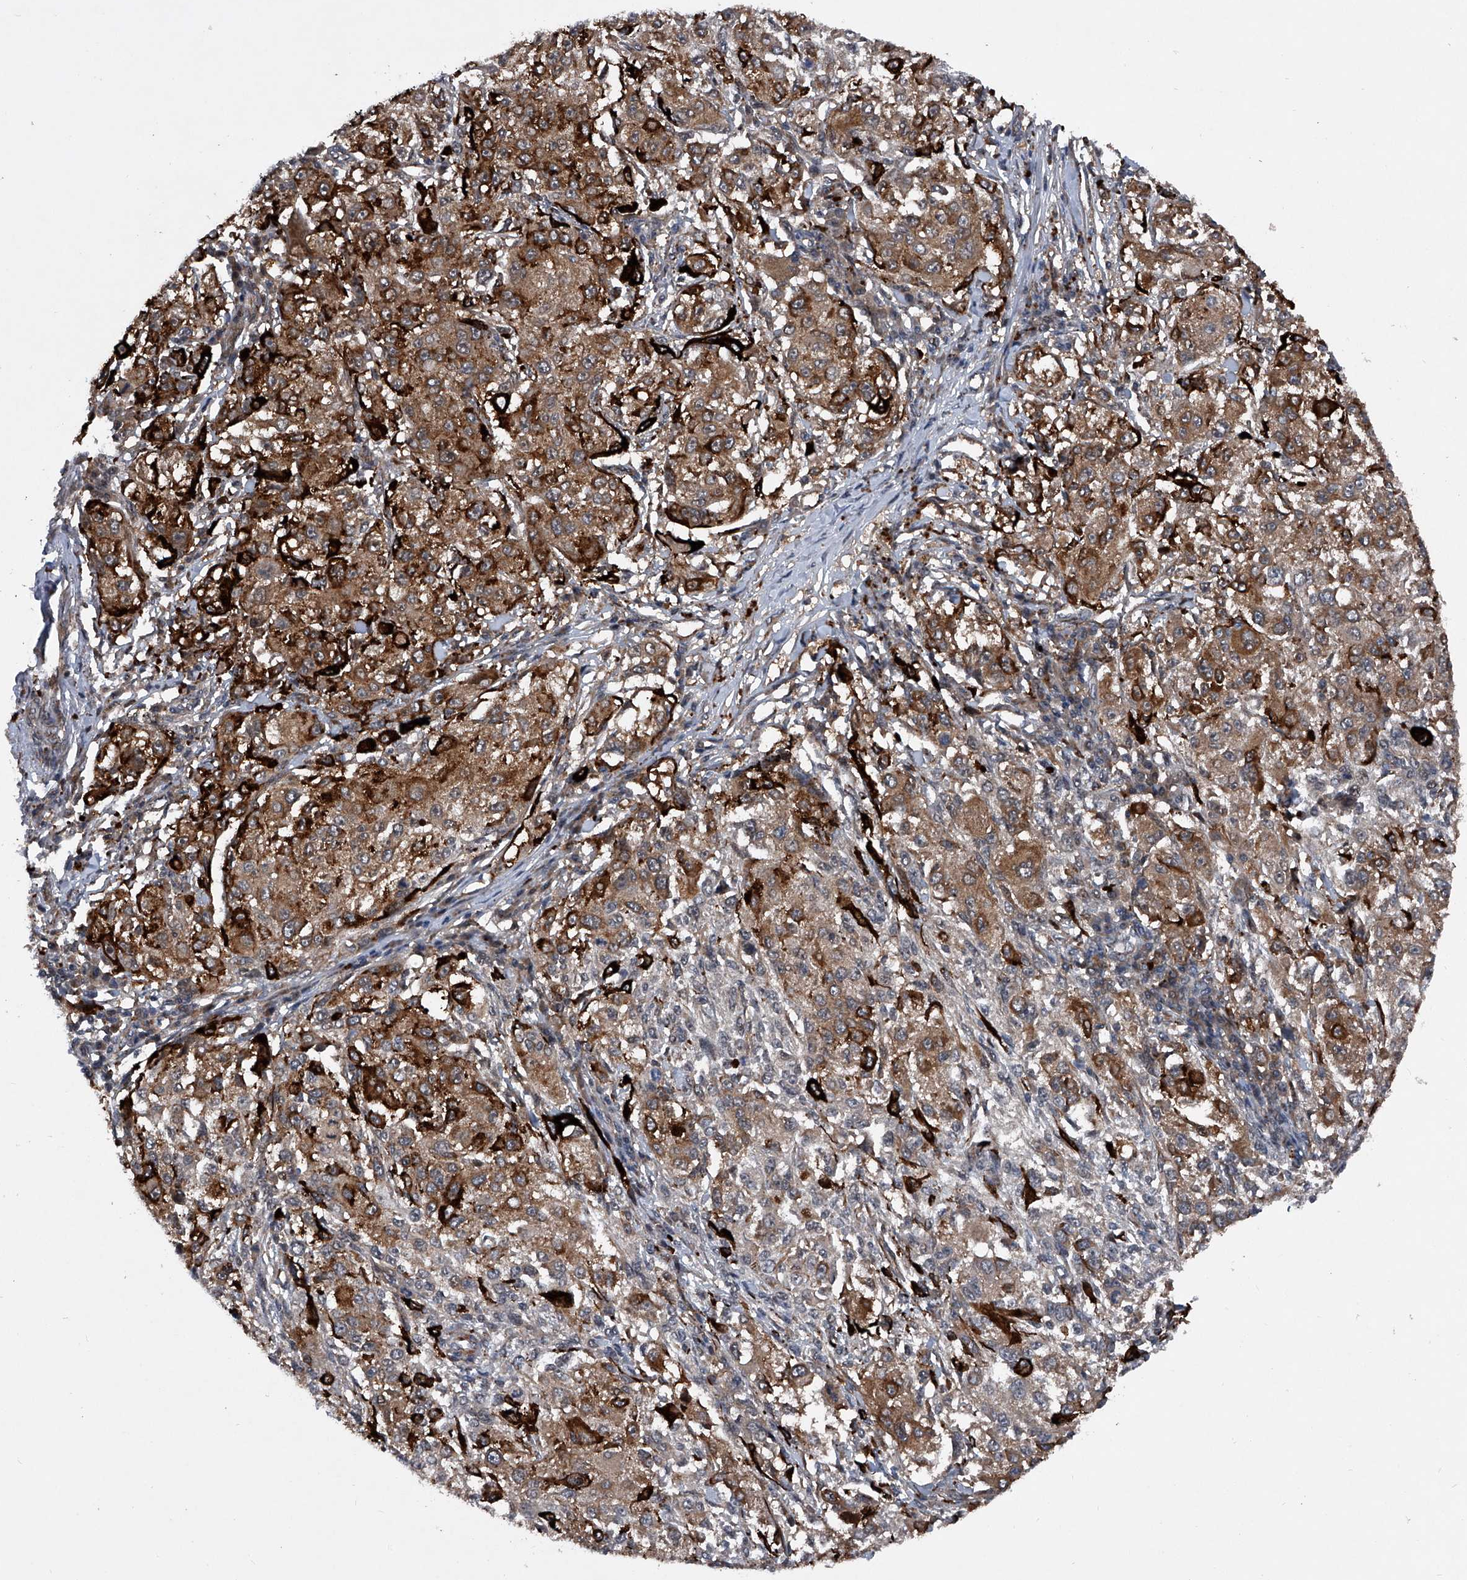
{"staining": {"intensity": "moderate", "quantity": ">75%", "location": "cytoplasmic/membranous"}, "tissue": "melanoma", "cell_type": "Tumor cells", "image_type": "cancer", "snomed": [{"axis": "morphology", "description": "Necrosis, NOS"}, {"axis": "morphology", "description": "Malignant melanoma, NOS"}, {"axis": "topography", "description": "Skin"}], "caption": "Brown immunohistochemical staining in melanoma demonstrates moderate cytoplasmic/membranous staining in about >75% of tumor cells.", "gene": "MAPKAP1", "patient": {"sex": "female", "age": 87}}